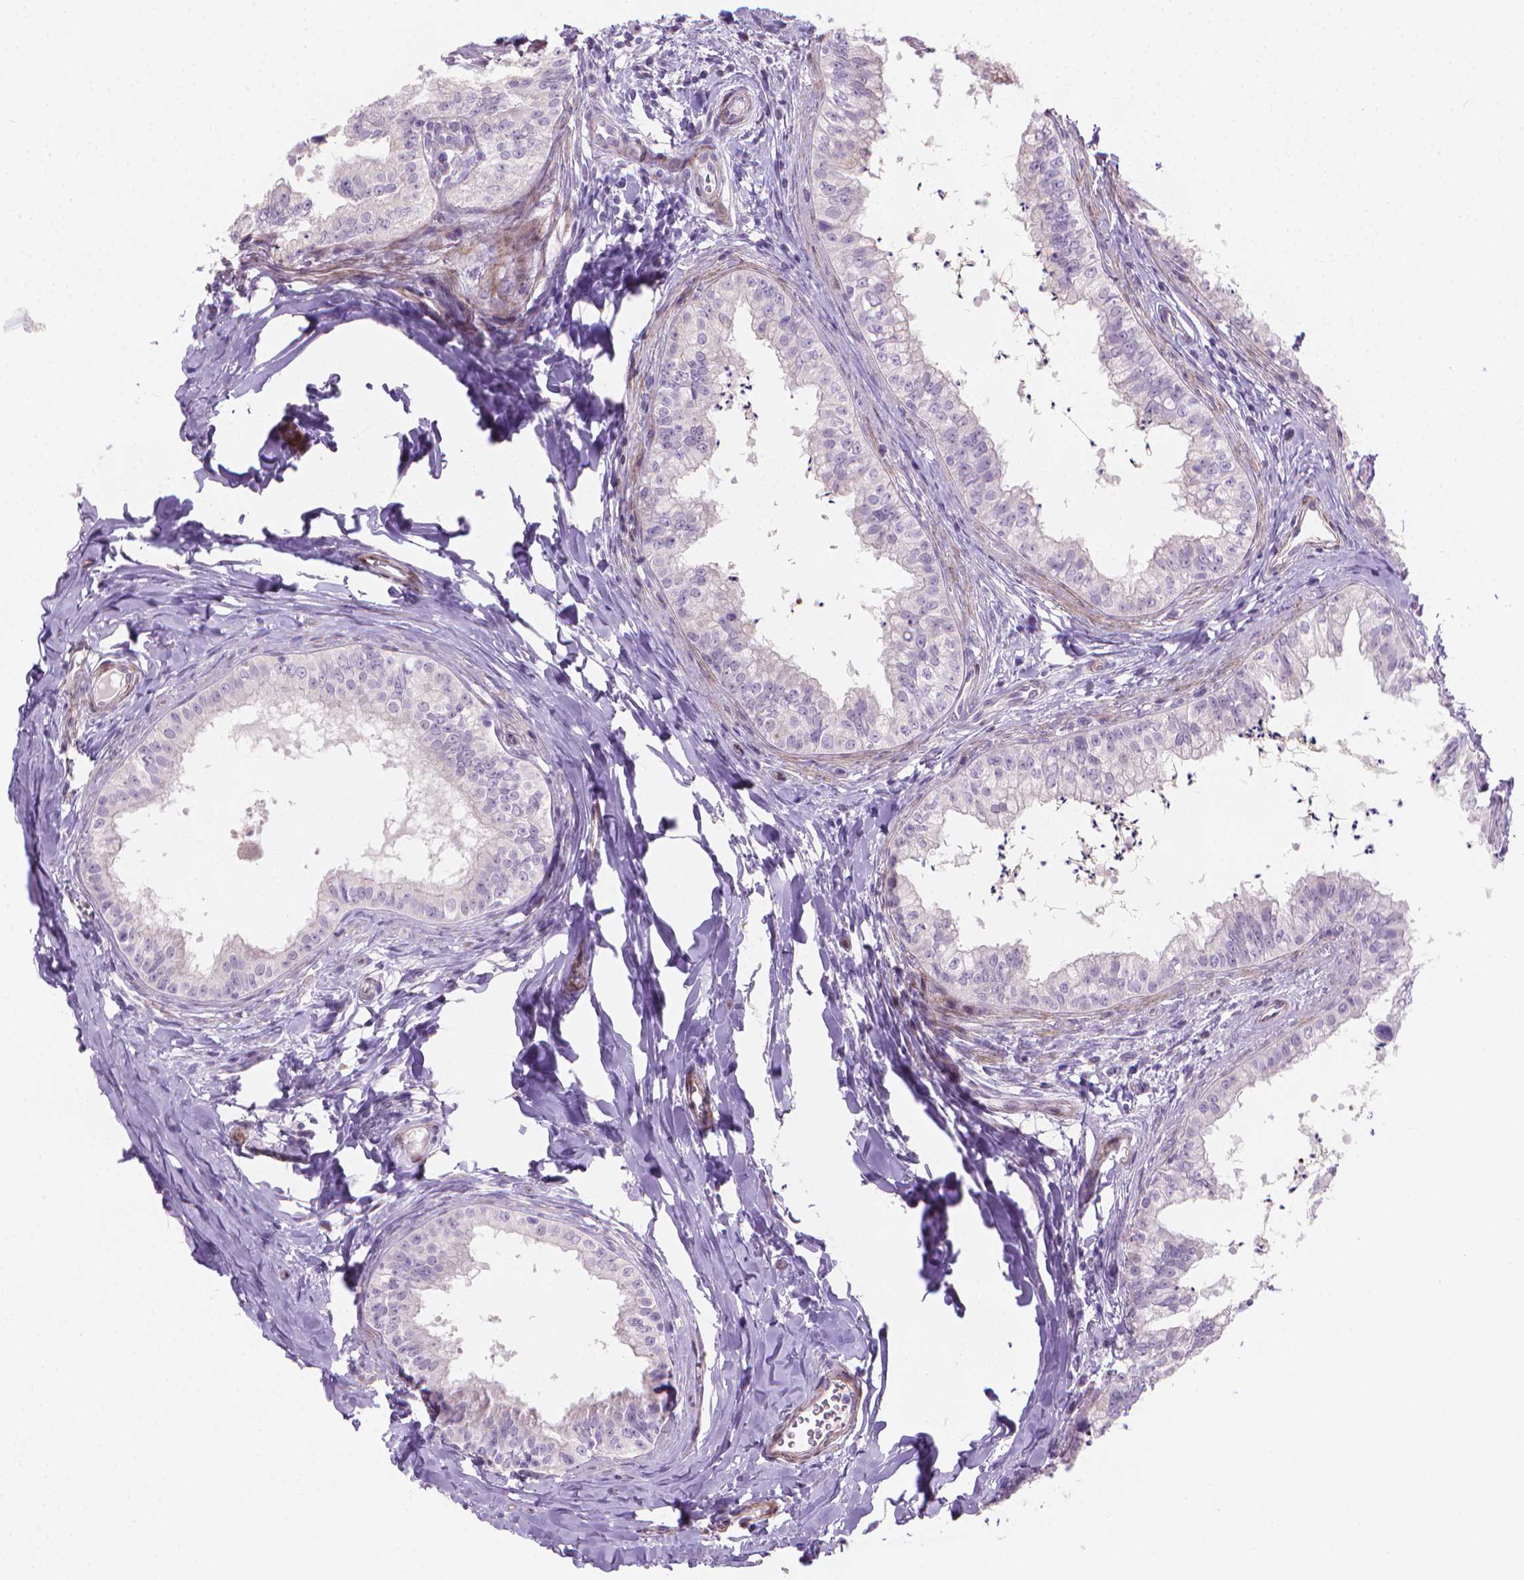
{"staining": {"intensity": "negative", "quantity": "none", "location": "none"}, "tissue": "epididymis", "cell_type": "Glandular cells", "image_type": "normal", "snomed": [{"axis": "morphology", "description": "Normal tissue, NOS"}, {"axis": "topography", "description": "Epididymis"}], "caption": "Glandular cells are negative for protein expression in unremarkable human epididymis. (Brightfield microscopy of DAB IHC at high magnification).", "gene": "GSDMA", "patient": {"sex": "male", "age": 24}}